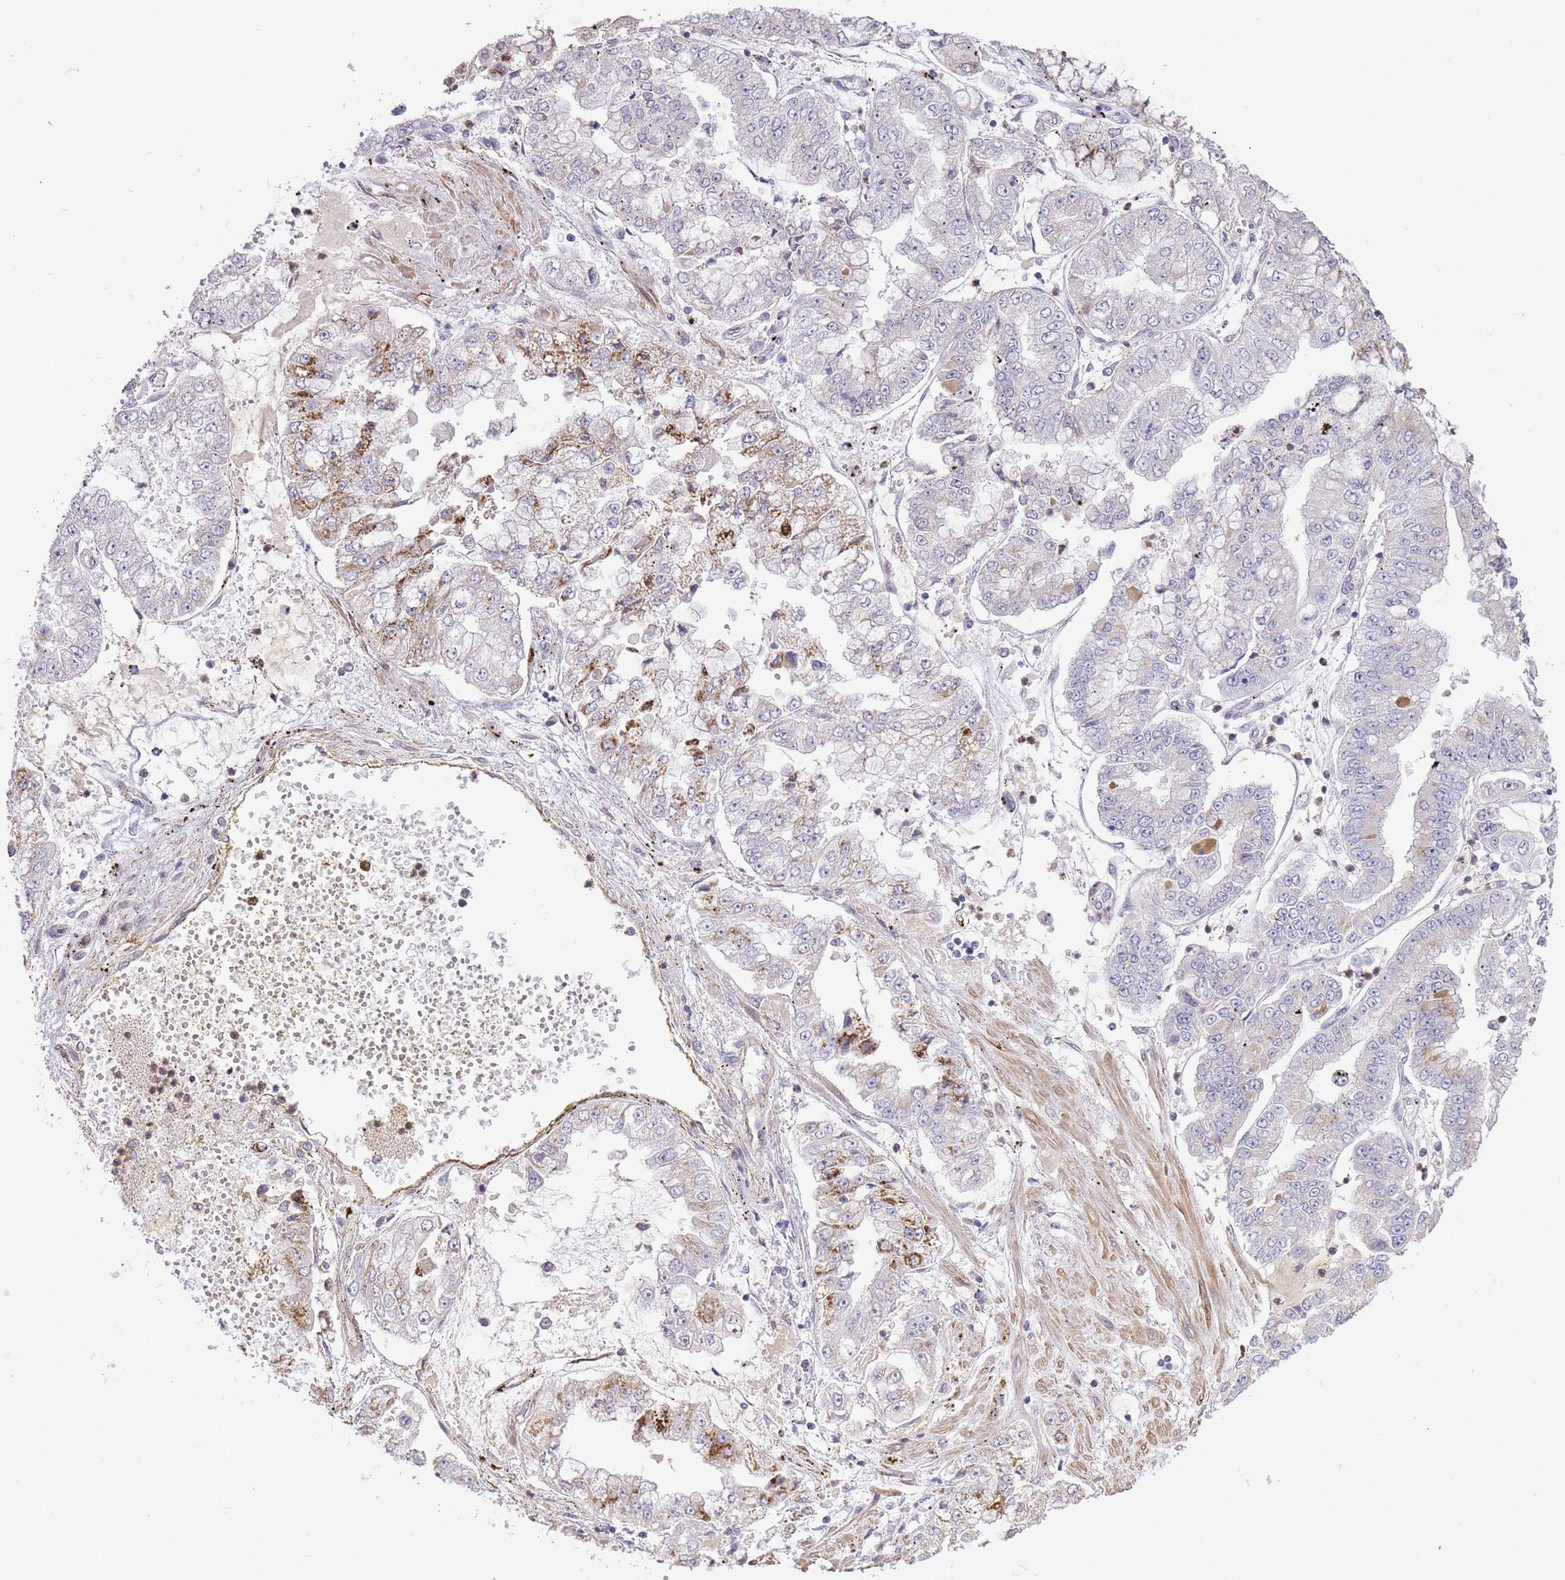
{"staining": {"intensity": "moderate", "quantity": "<25%", "location": "cytoplasmic/membranous"}, "tissue": "stomach cancer", "cell_type": "Tumor cells", "image_type": "cancer", "snomed": [{"axis": "morphology", "description": "Adenocarcinoma, NOS"}, {"axis": "topography", "description": "Stomach"}], "caption": "The micrograph exhibits immunohistochemical staining of stomach adenocarcinoma. There is moderate cytoplasmic/membranous staining is present in approximately <25% of tumor cells.", "gene": "ZNF304", "patient": {"sex": "male", "age": 76}}